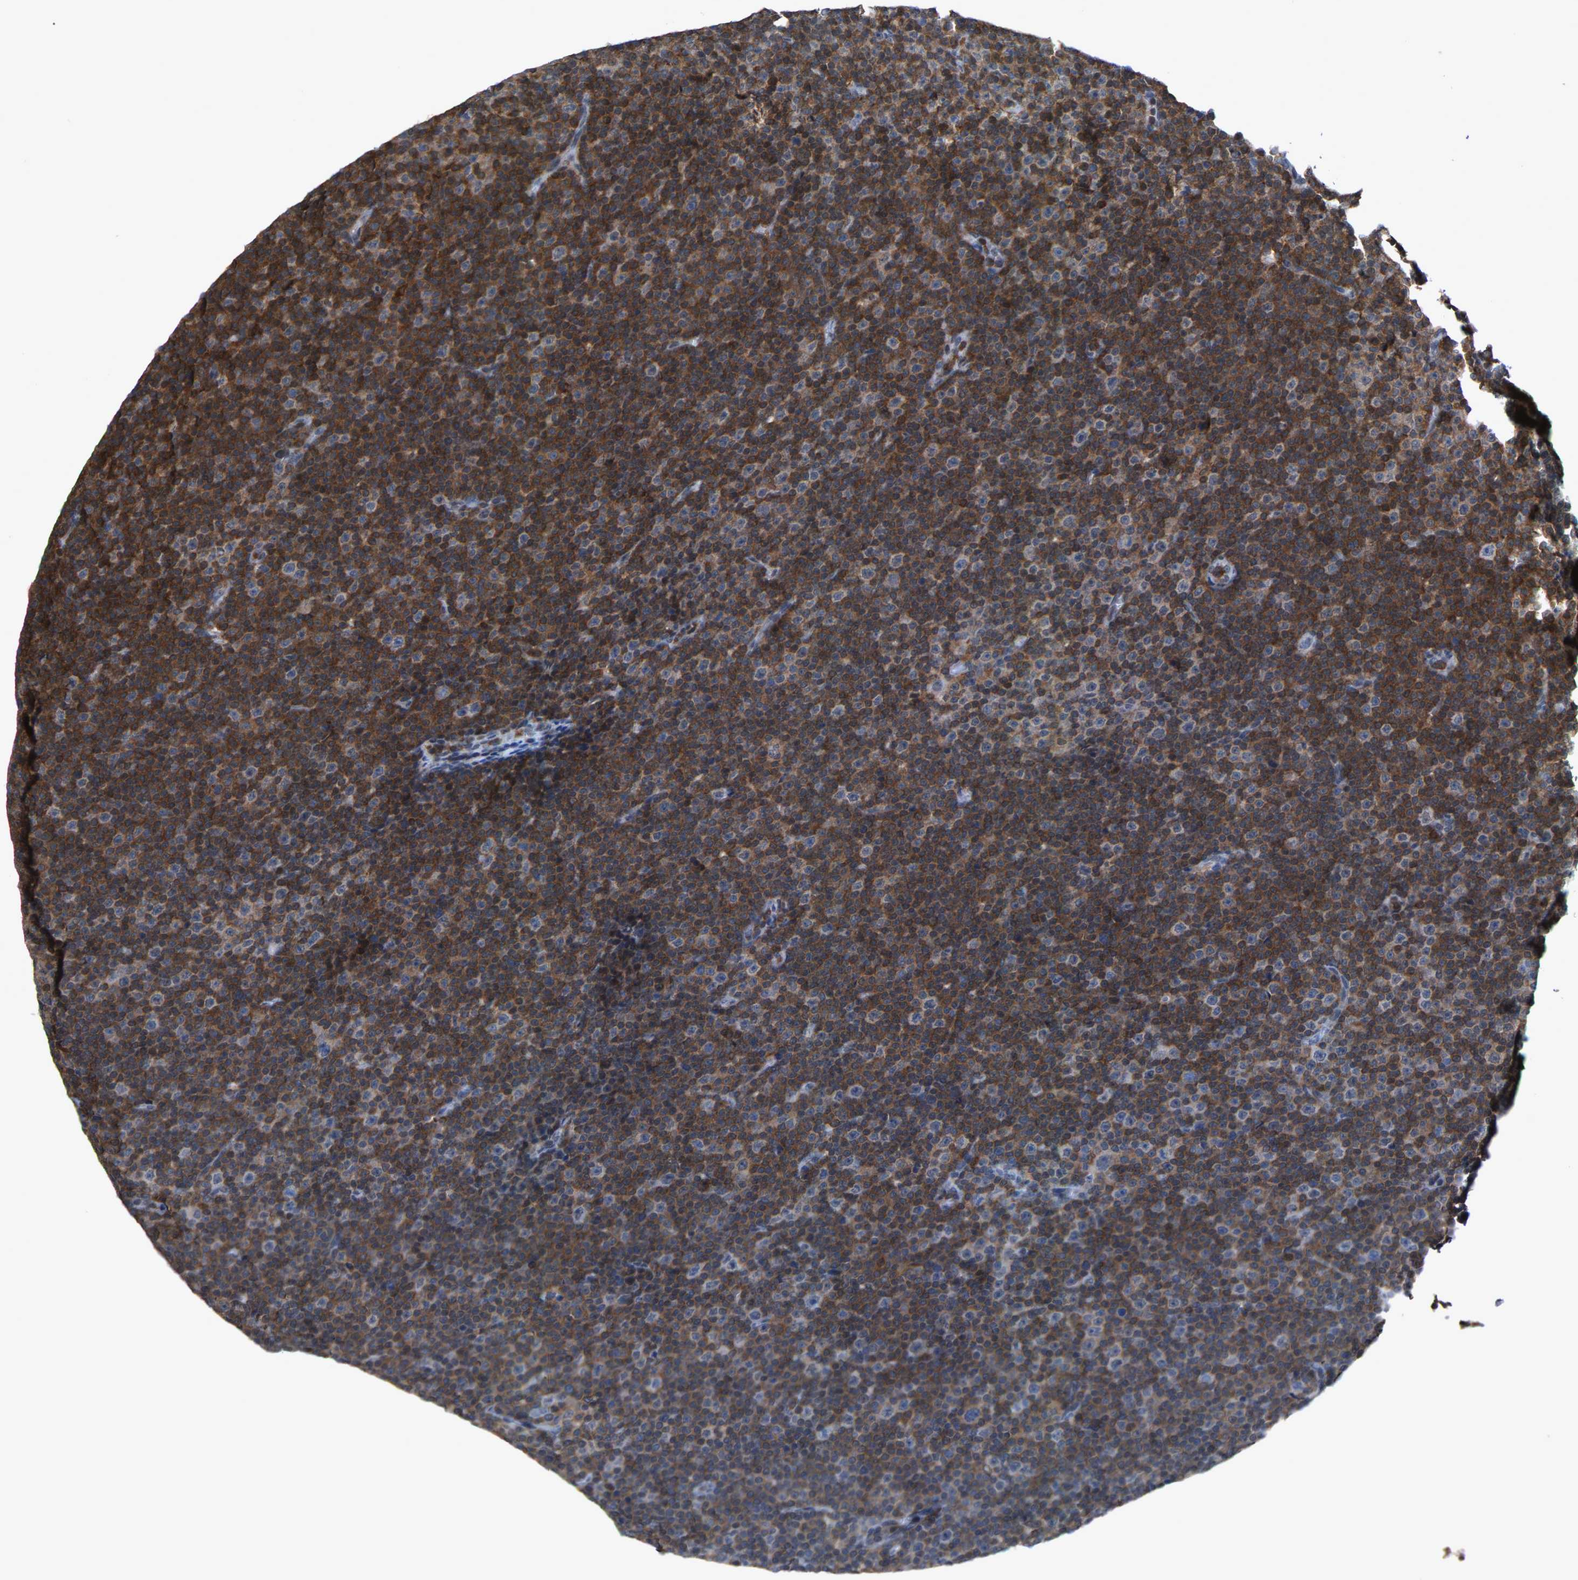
{"staining": {"intensity": "strong", "quantity": ">75%", "location": "cytoplasmic/membranous"}, "tissue": "lymphoma", "cell_type": "Tumor cells", "image_type": "cancer", "snomed": [{"axis": "morphology", "description": "Malignant lymphoma, non-Hodgkin's type, Low grade"}, {"axis": "topography", "description": "Lymph node"}], "caption": "Protein analysis of lymphoma tissue reveals strong cytoplasmic/membranous expression in about >75% of tumor cells.", "gene": "FGD3", "patient": {"sex": "female", "age": 67}}